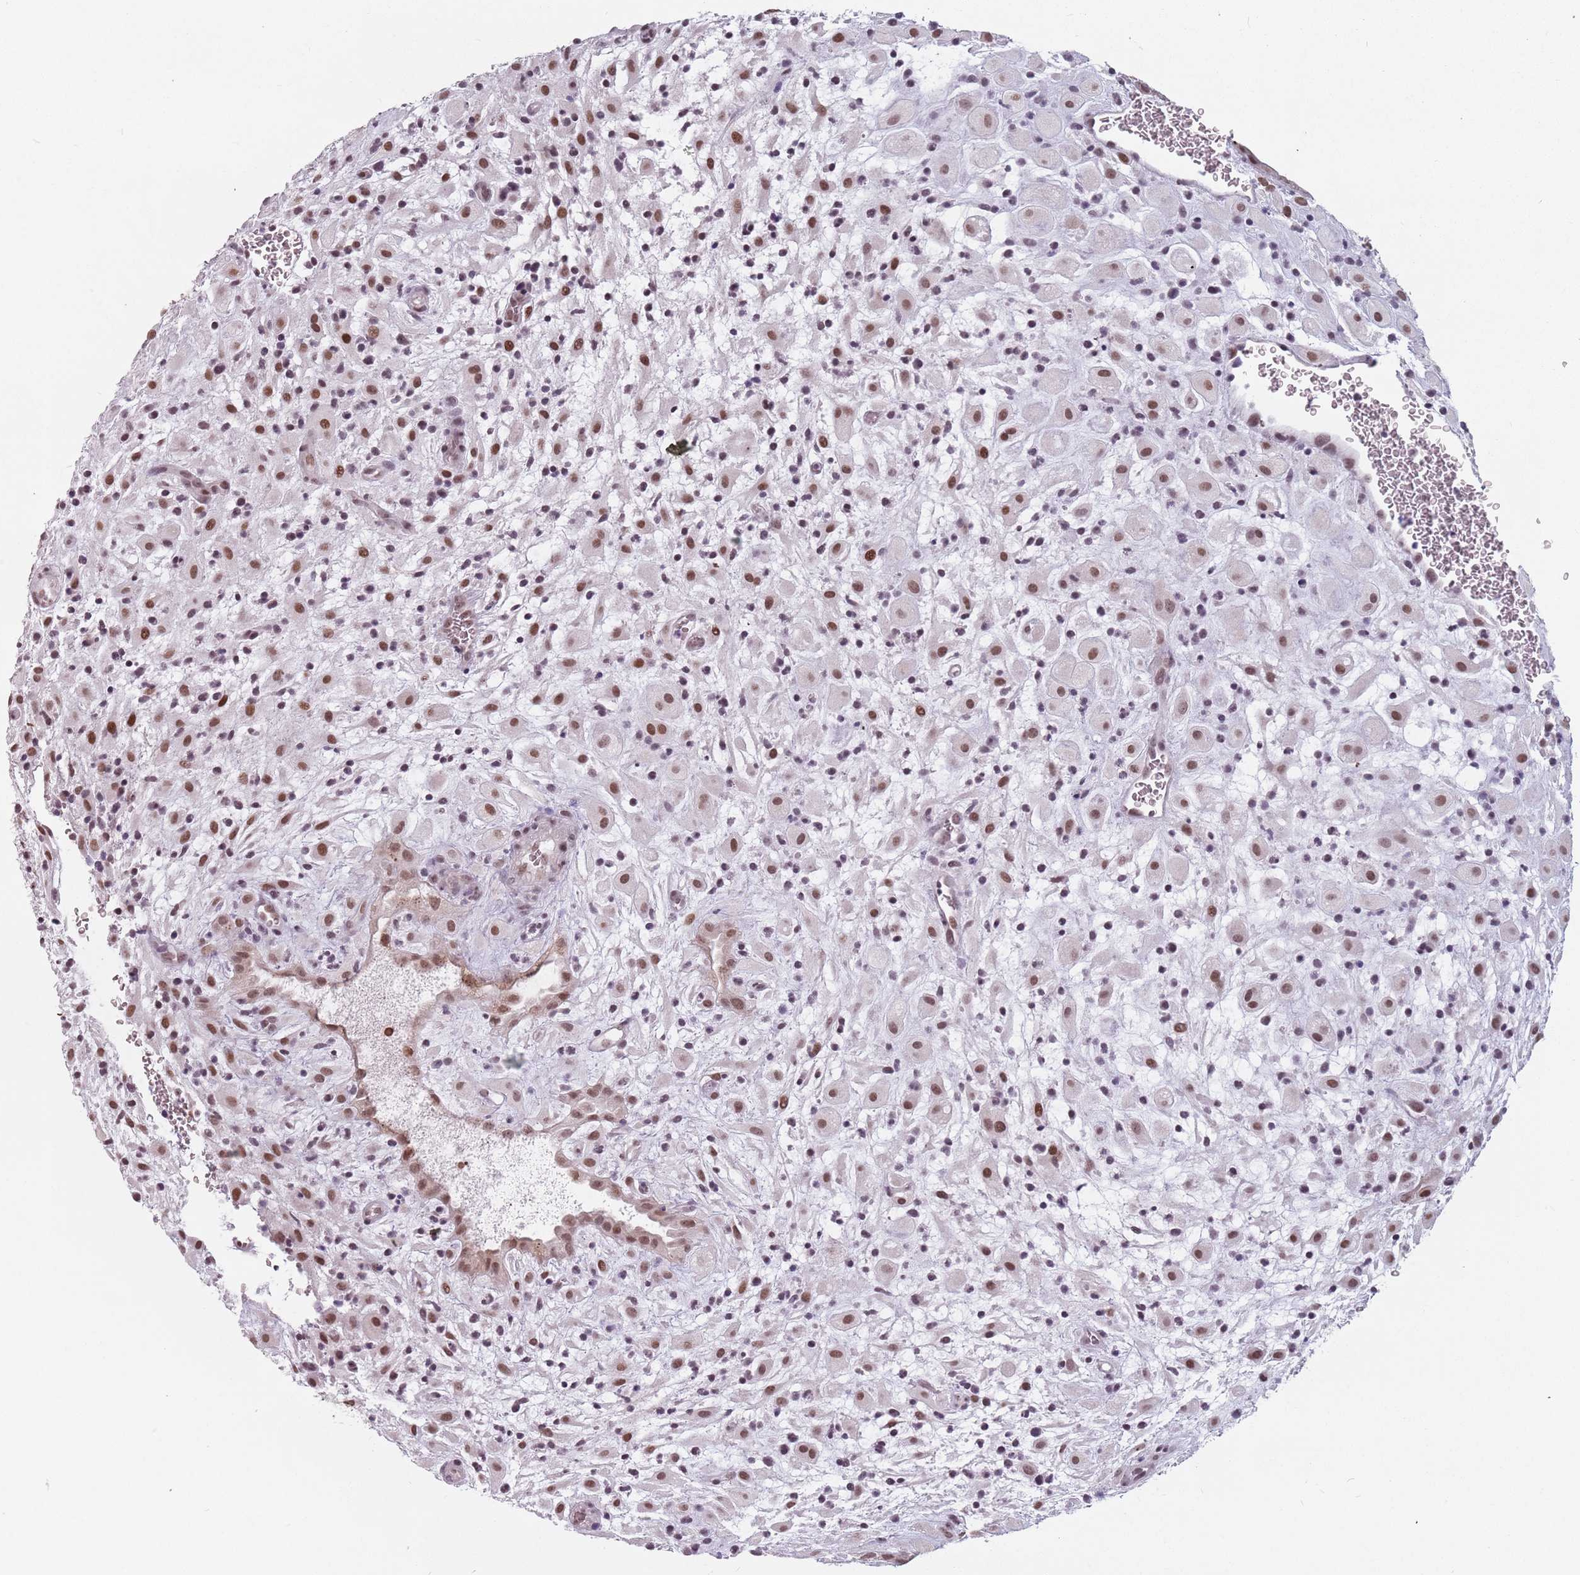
{"staining": {"intensity": "moderate", "quantity": ">75%", "location": "nuclear"}, "tissue": "placenta", "cell_type": "Decidual cells", "image_type": "normal", "snomed": [{"axis": "morphology", "description": "Normal tissue, NOS"}, {"axis": "topography", "description": "Placenta"}], "caption": "DAB (3,3'-diaminobenzidine) immunohistochemical staining of unremarkable human placenta shows moderate nuclear protein positivity in approximately >75% of decidual cells.", "gene": "PTCHD1", "patient": {"sex": "female", "age": 35}}